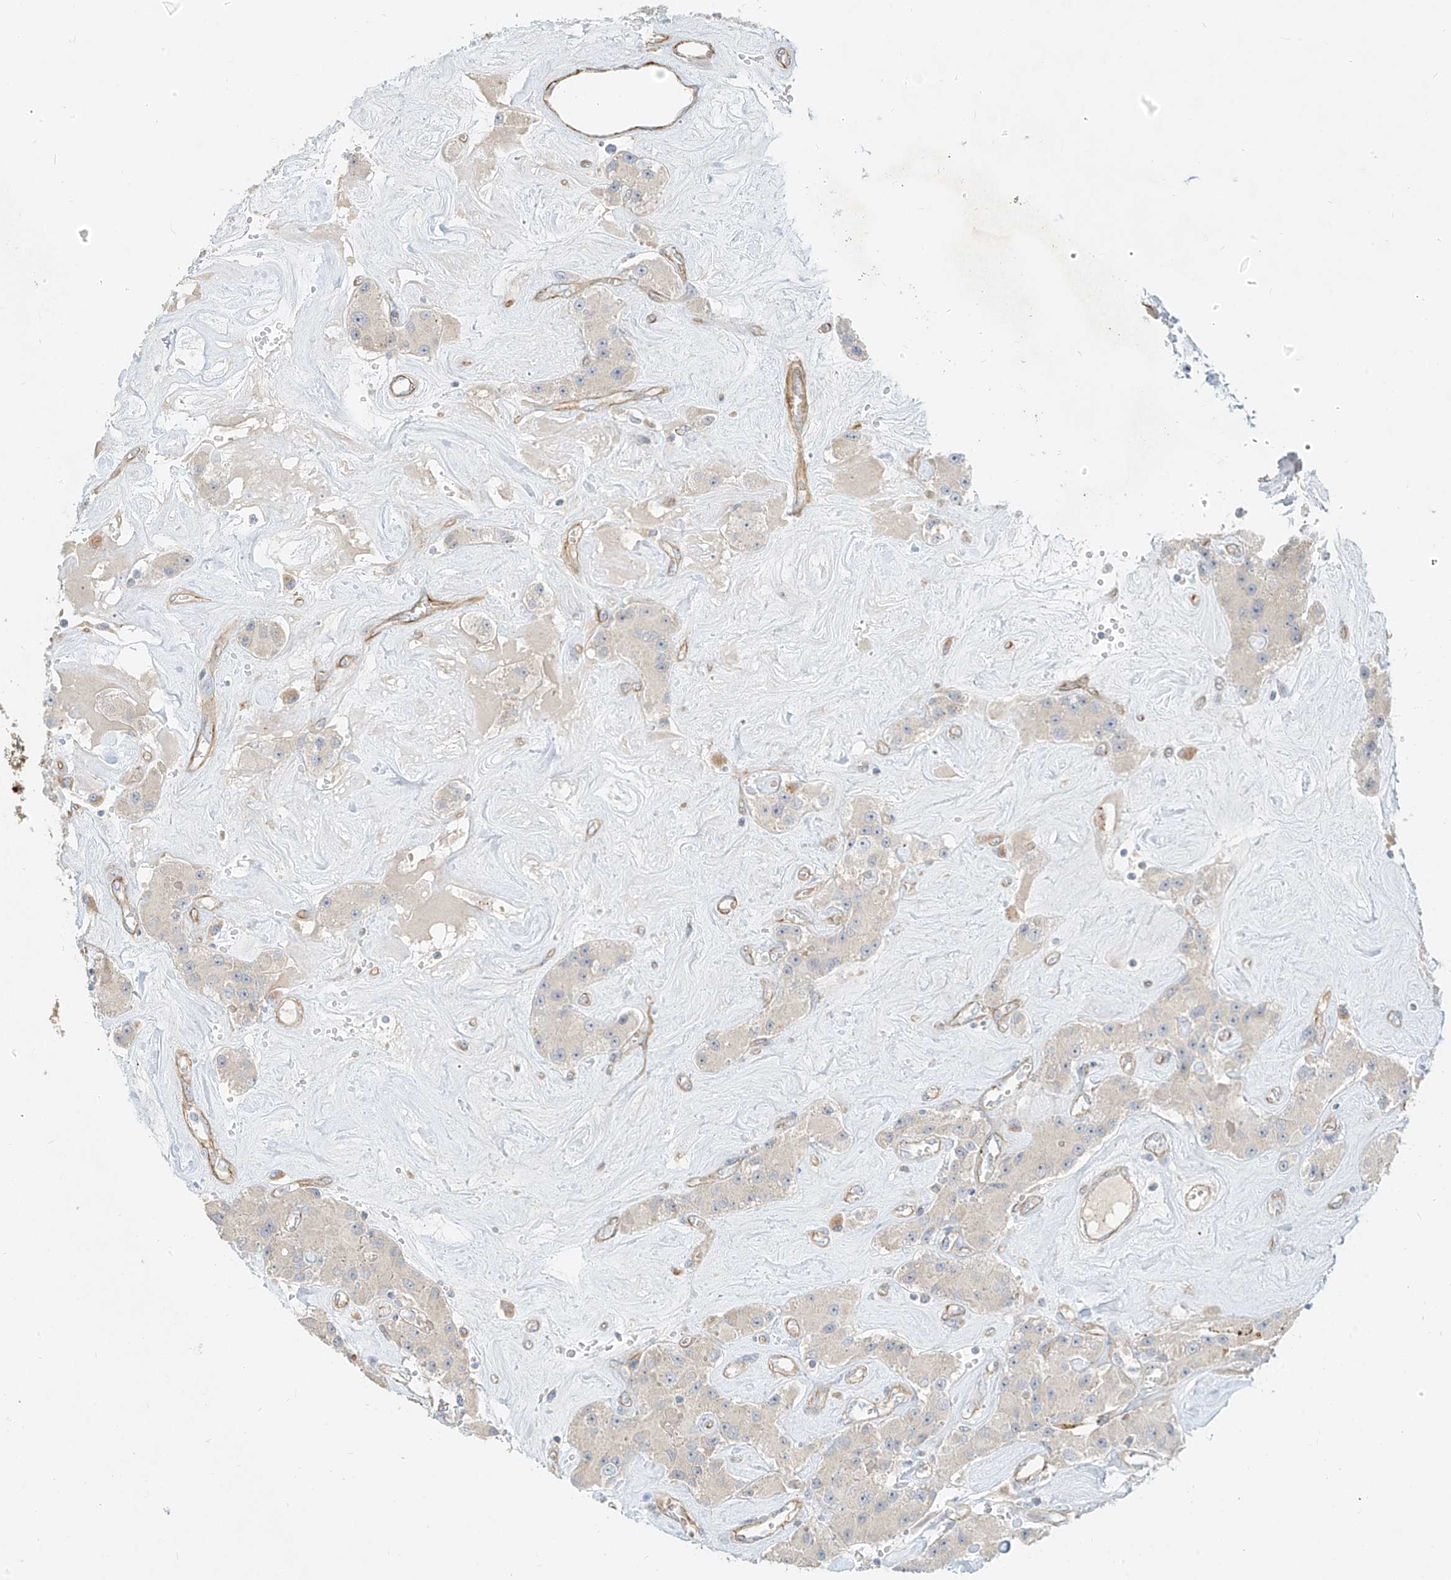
{"staining": {"intensity": "negative", "quantity": "none", "location": "none"}, "tissue": "carcinoid", "cell_type": "Tumor cells", "image_type": "cancer", "snomed": [{"axis": "morphology", "description": "Carcinoid, malignant, NOS"}, {"axis": "topography", "description": "Pancreas"}], "caption": "Tumor cells show no significant protein expression in carcinoid.", "gene": "C2orf42", "patient": {"sex": "male", "age": 41}}